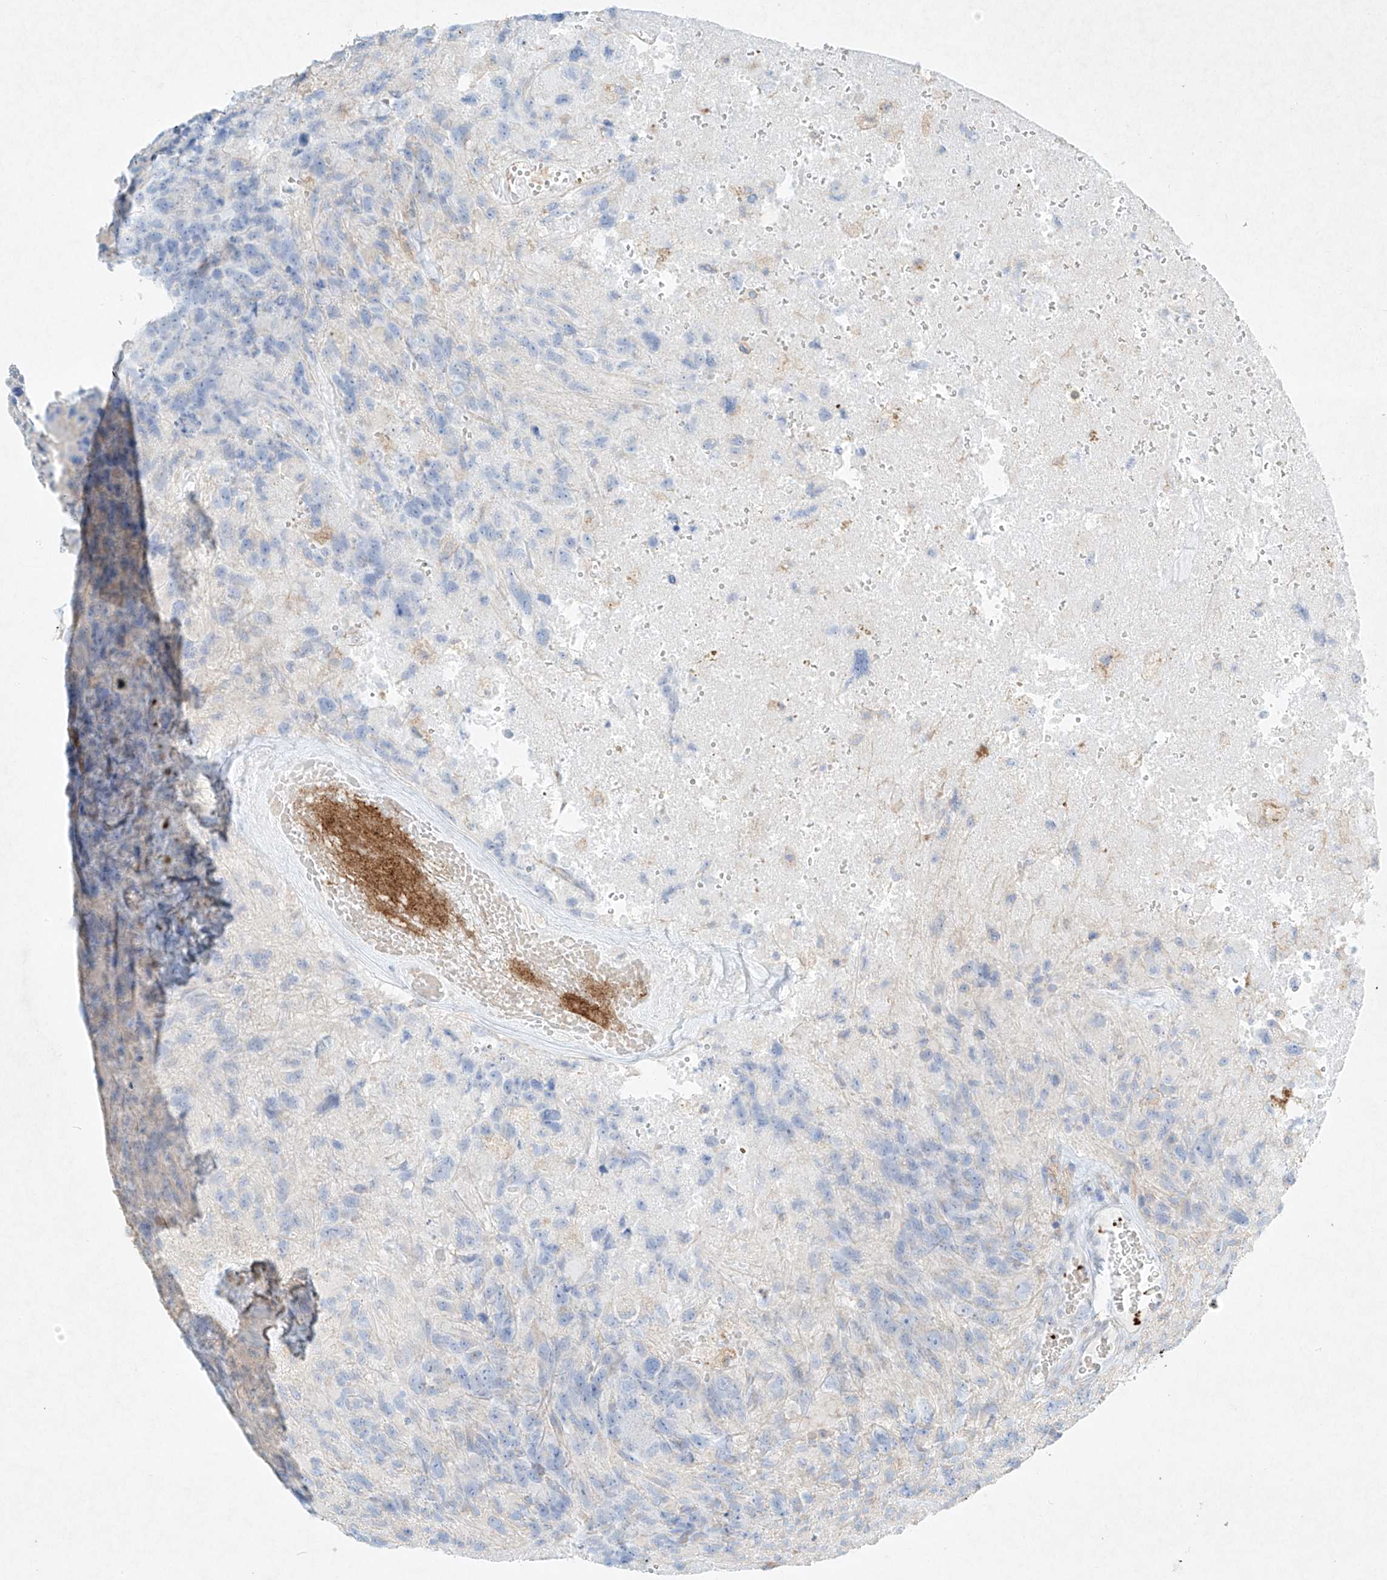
{"staining": {"intensity": "negative", "quantity": "none", "location": "none"}, "tissue": "glioma", "cell_type": "Tumor cells", "image_type": "cancer", "snomed": [{"axis": "morphology", "description": "Glioma, malignant, High grade"}, {"axis": "topography", "description": "Brain"}], "caption": "Malignant glioma (high-grade) was stained to show a protein in brown. There is no significant positivity in tumor cells. The staining was performed using DAB to visualize the protein expression in brown, while the nuclei were stained in blue with hematoxylin (Magnification: 20x).", "gene": "PLEK", "patient": {"sex": "male", "age": 69}}